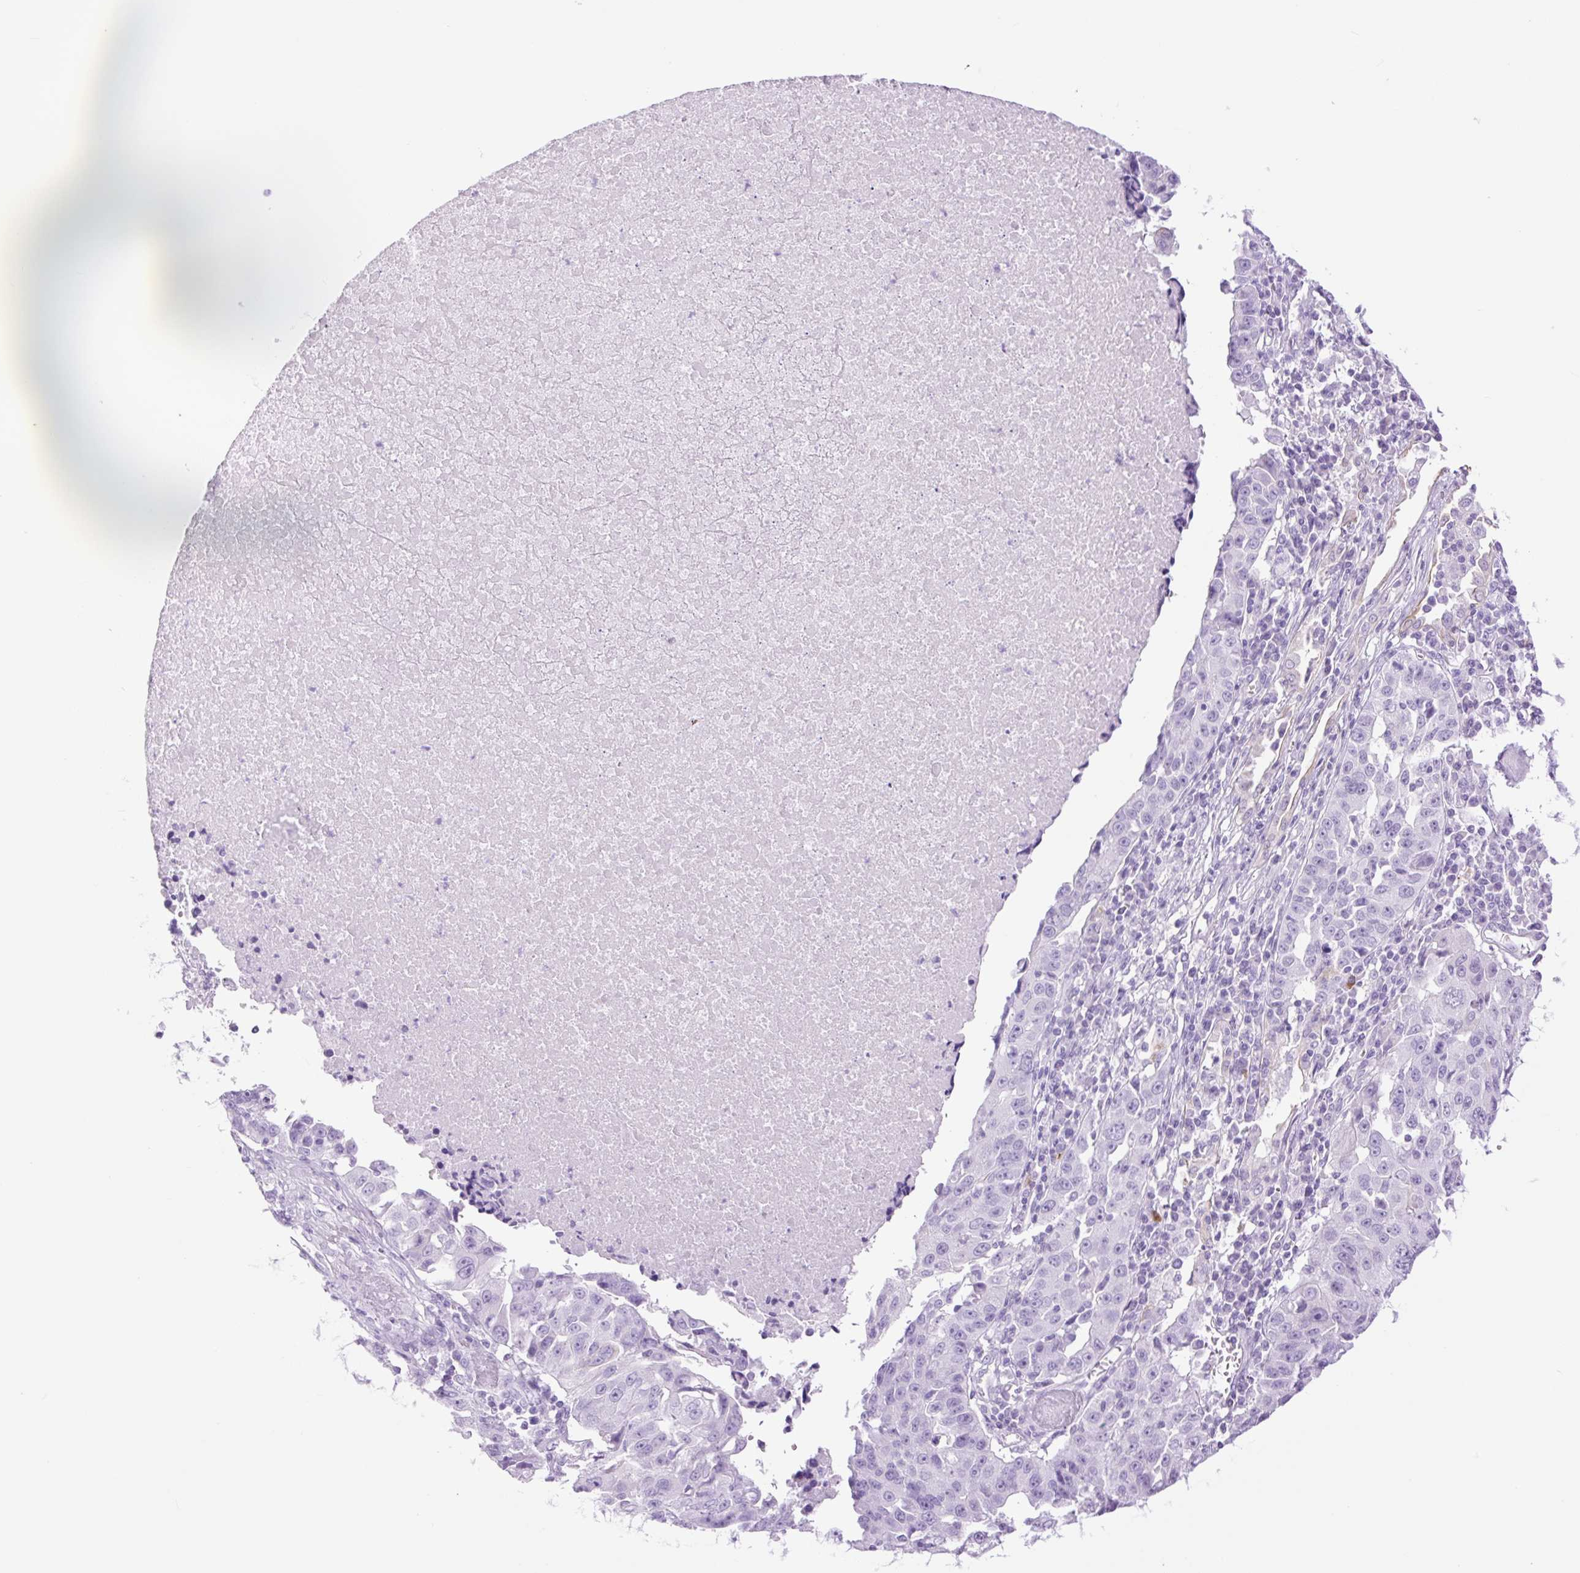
{"staining": {"intensity": "negative", "quantity": "none", "location": "none"}, "tissue": "lung cancer", "cell_type": "Tumor cells", "image_type": "cancer", "snomed": [{"axis": "morphology", "description": "Squamous cell carcinoma, NOS"}, {"axis": "topography", "description": "Lung"}], "caption": "Immunohistochemistry (IHC) histopathology image of lung cancer (squamous cell carcinoma) stained for a protein (brown), which demonstrates no staining in tumor cells.", "gene": "TFF2", "patient": {"sex": "female", "age": 66}}